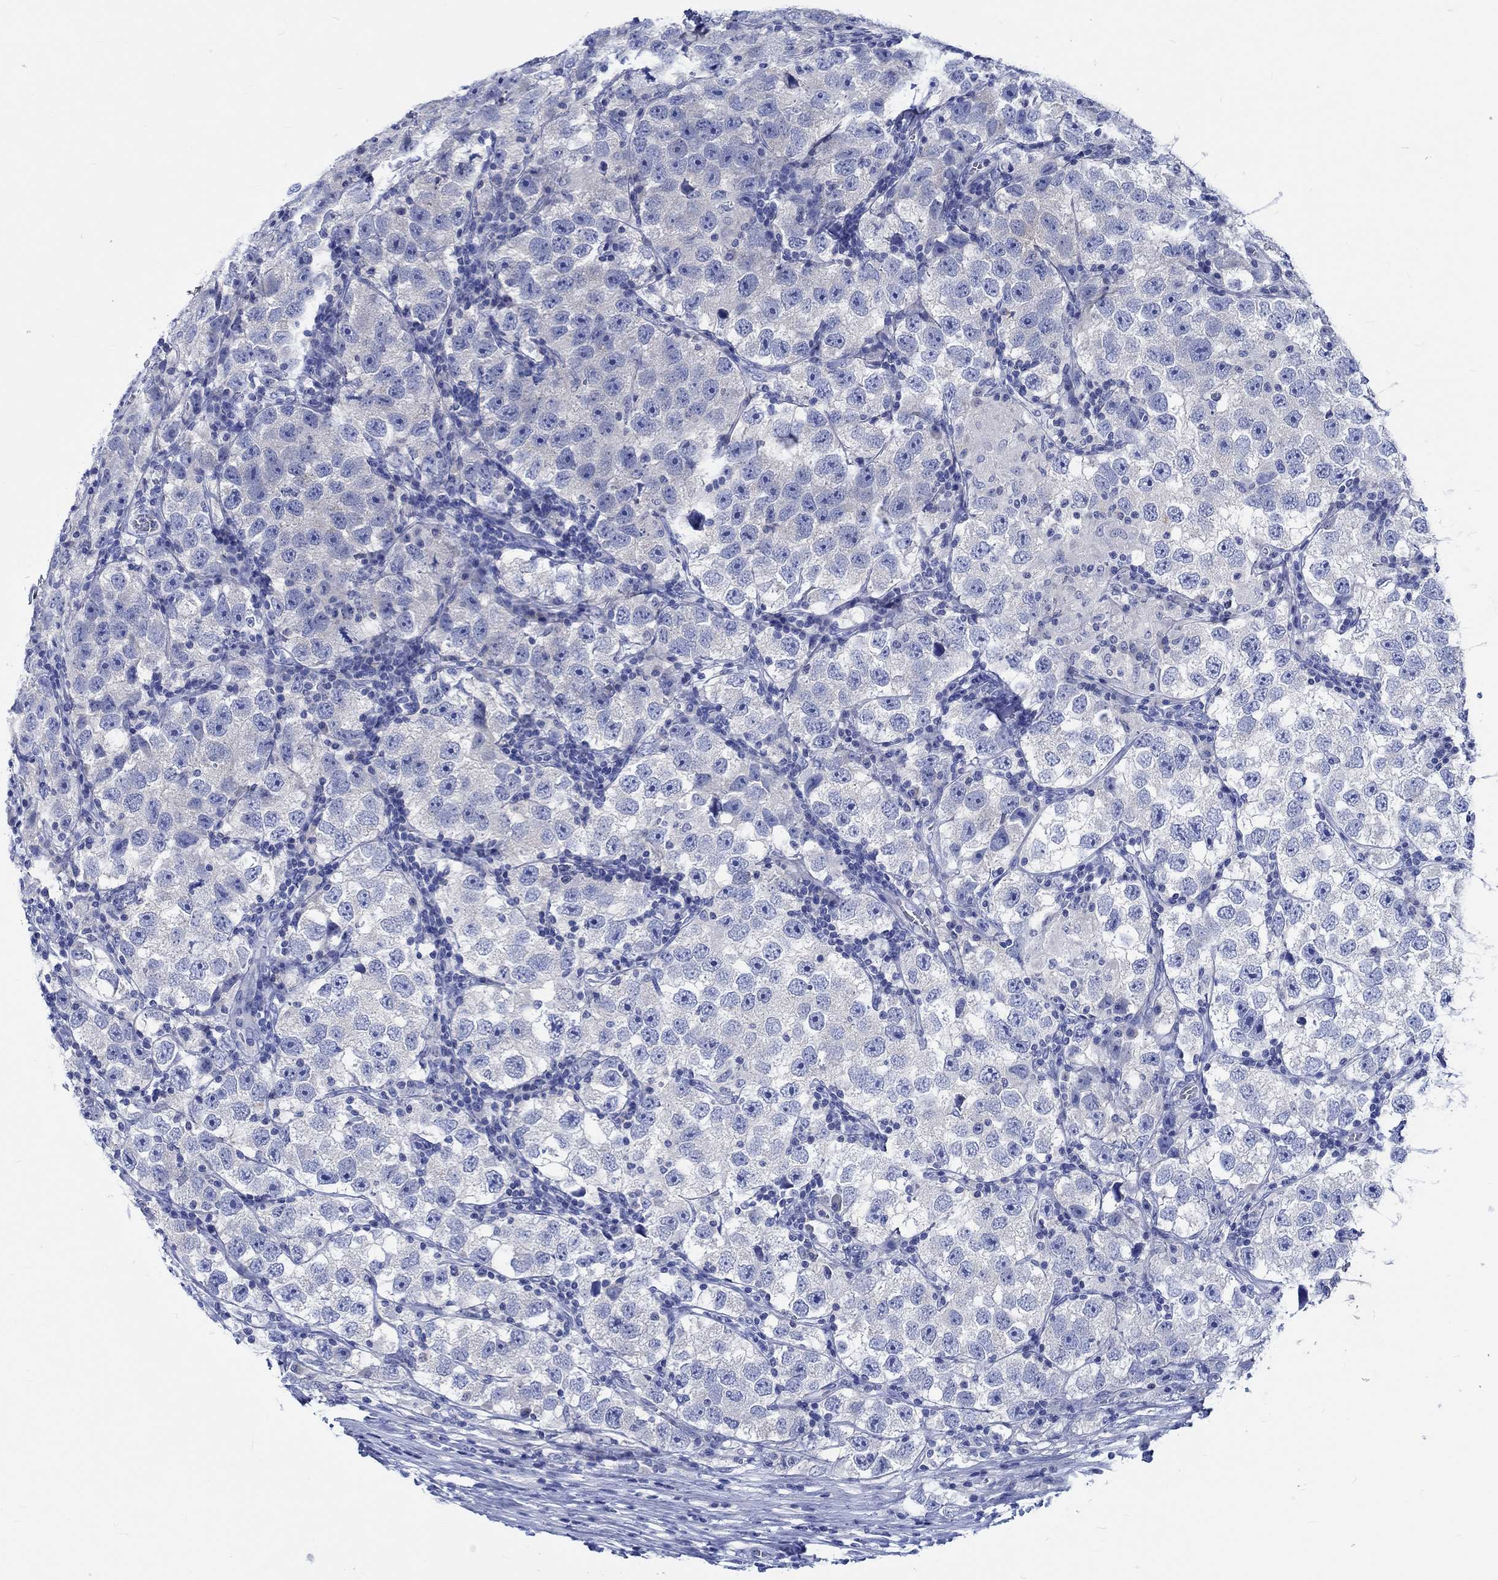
{"staining": {"intensity": "negative", "quantity": "none", "location": "none"}, "tissue": "testis cancer", "cell_type": "Tumor cells", "image_type": "cancer", "snomed": [{"axis": "morphology", "description": "Seminoma, NOS"}, {"axis": "topography", "description": "Testis"}], "caption": "A high-resolution image shows immunohistochemistry (IHC) staining of testis cancer, which demonstrates no significant expression in tumor cells.", "gene": "PTPRN2", "patient": {"sex": "male", "age": 26}}